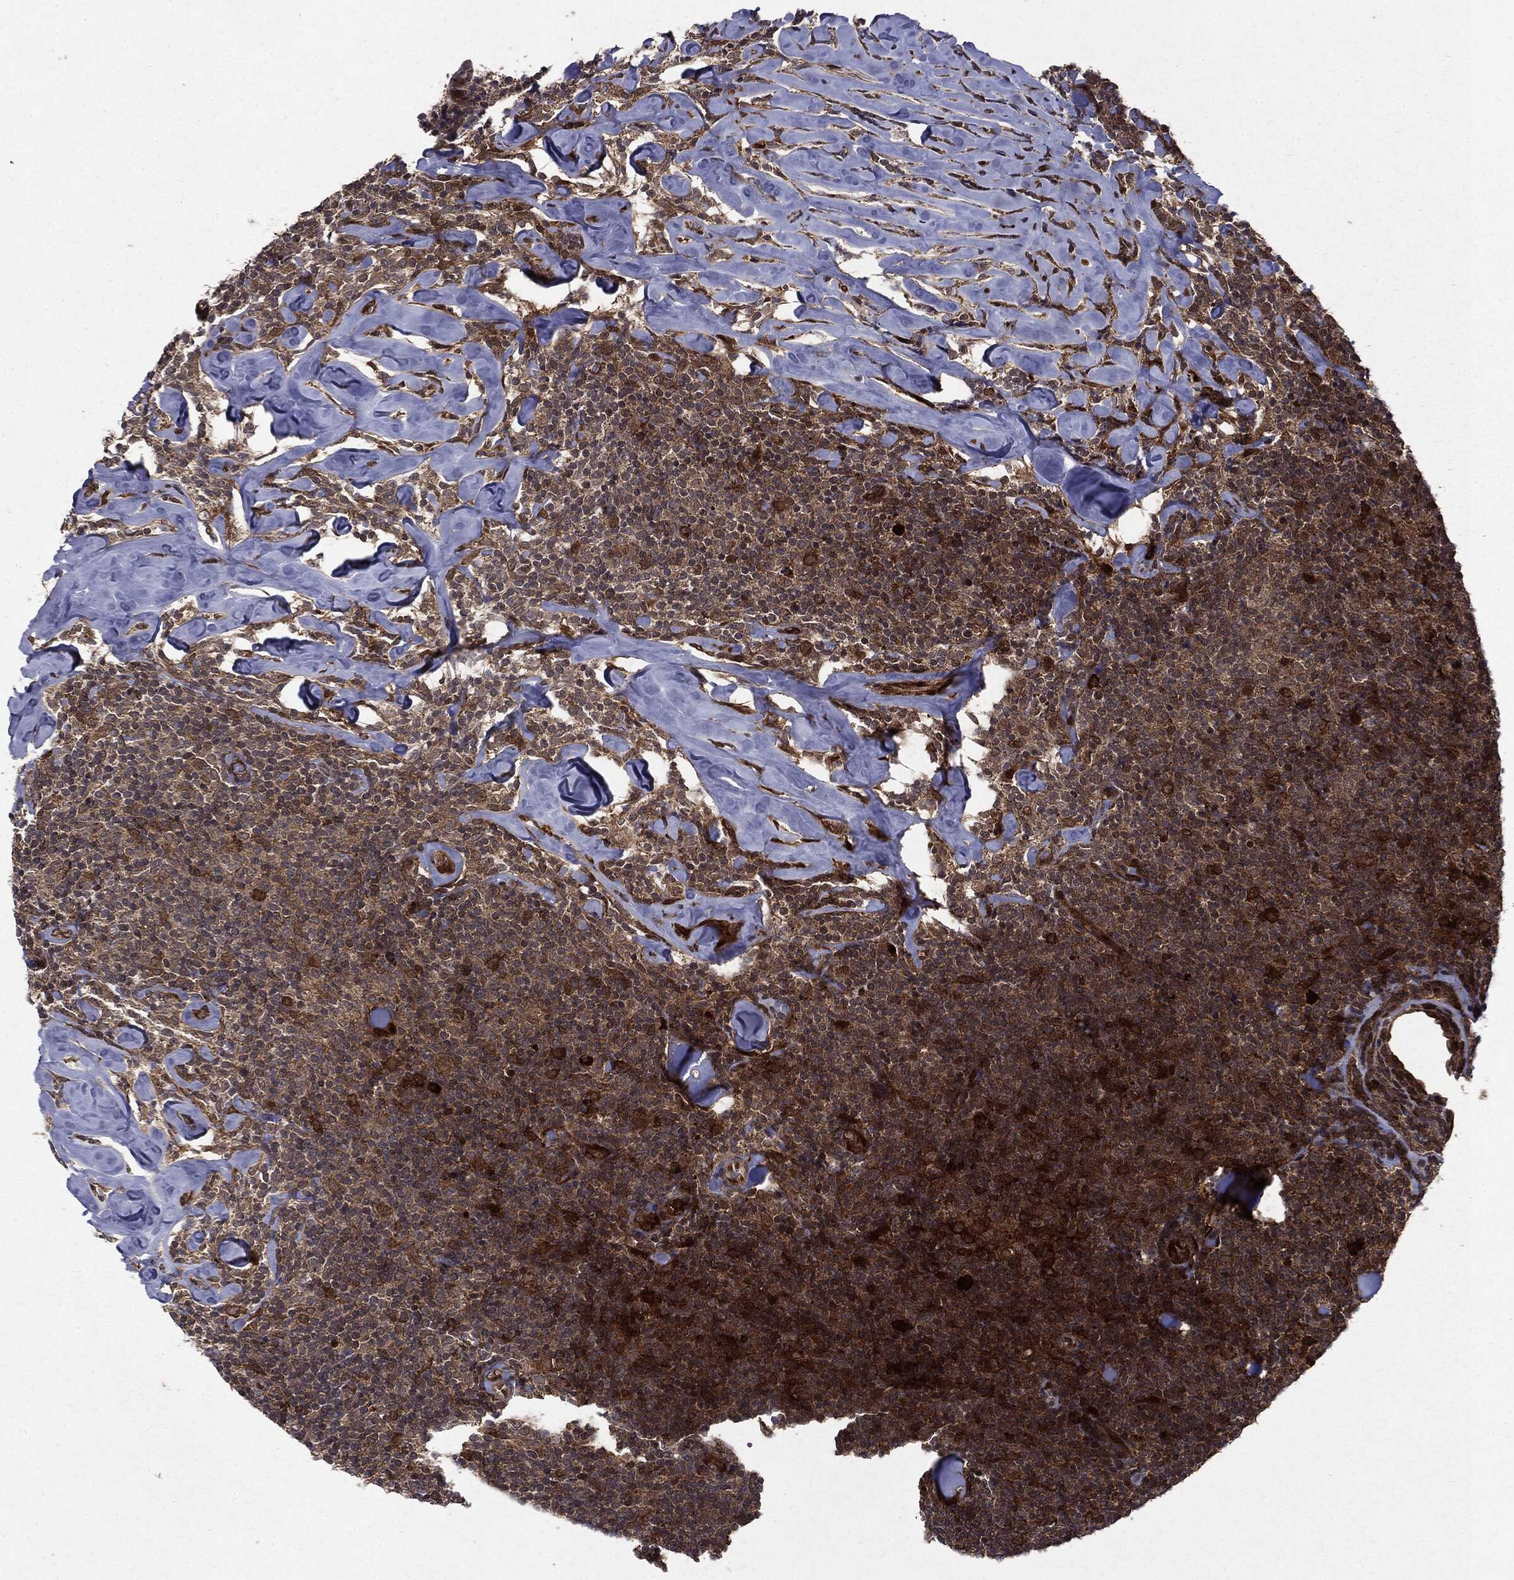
{"staining": {"intensity": "moderate", "quantity": ">75%", "location": "cytoplasmic/membranous"}, "tissue": "lymphoma", "cell_type": "Tumor cells", "image_type": "cancer", "snomed": [{"axis": "morphology", "description": "Malignant lymphoma, non-Hodgkin's type, Low grade"}, {"axis": "topography", "description": "Lymph node"}], "caption": "Brown immunohistochemical staining in human lymphoma displays moderate cytoplasmic/membranous positivity in approximately >75% of tumor cells.", "gene": "OTUB1", "patient": {"sex": "female", "age": 56}}